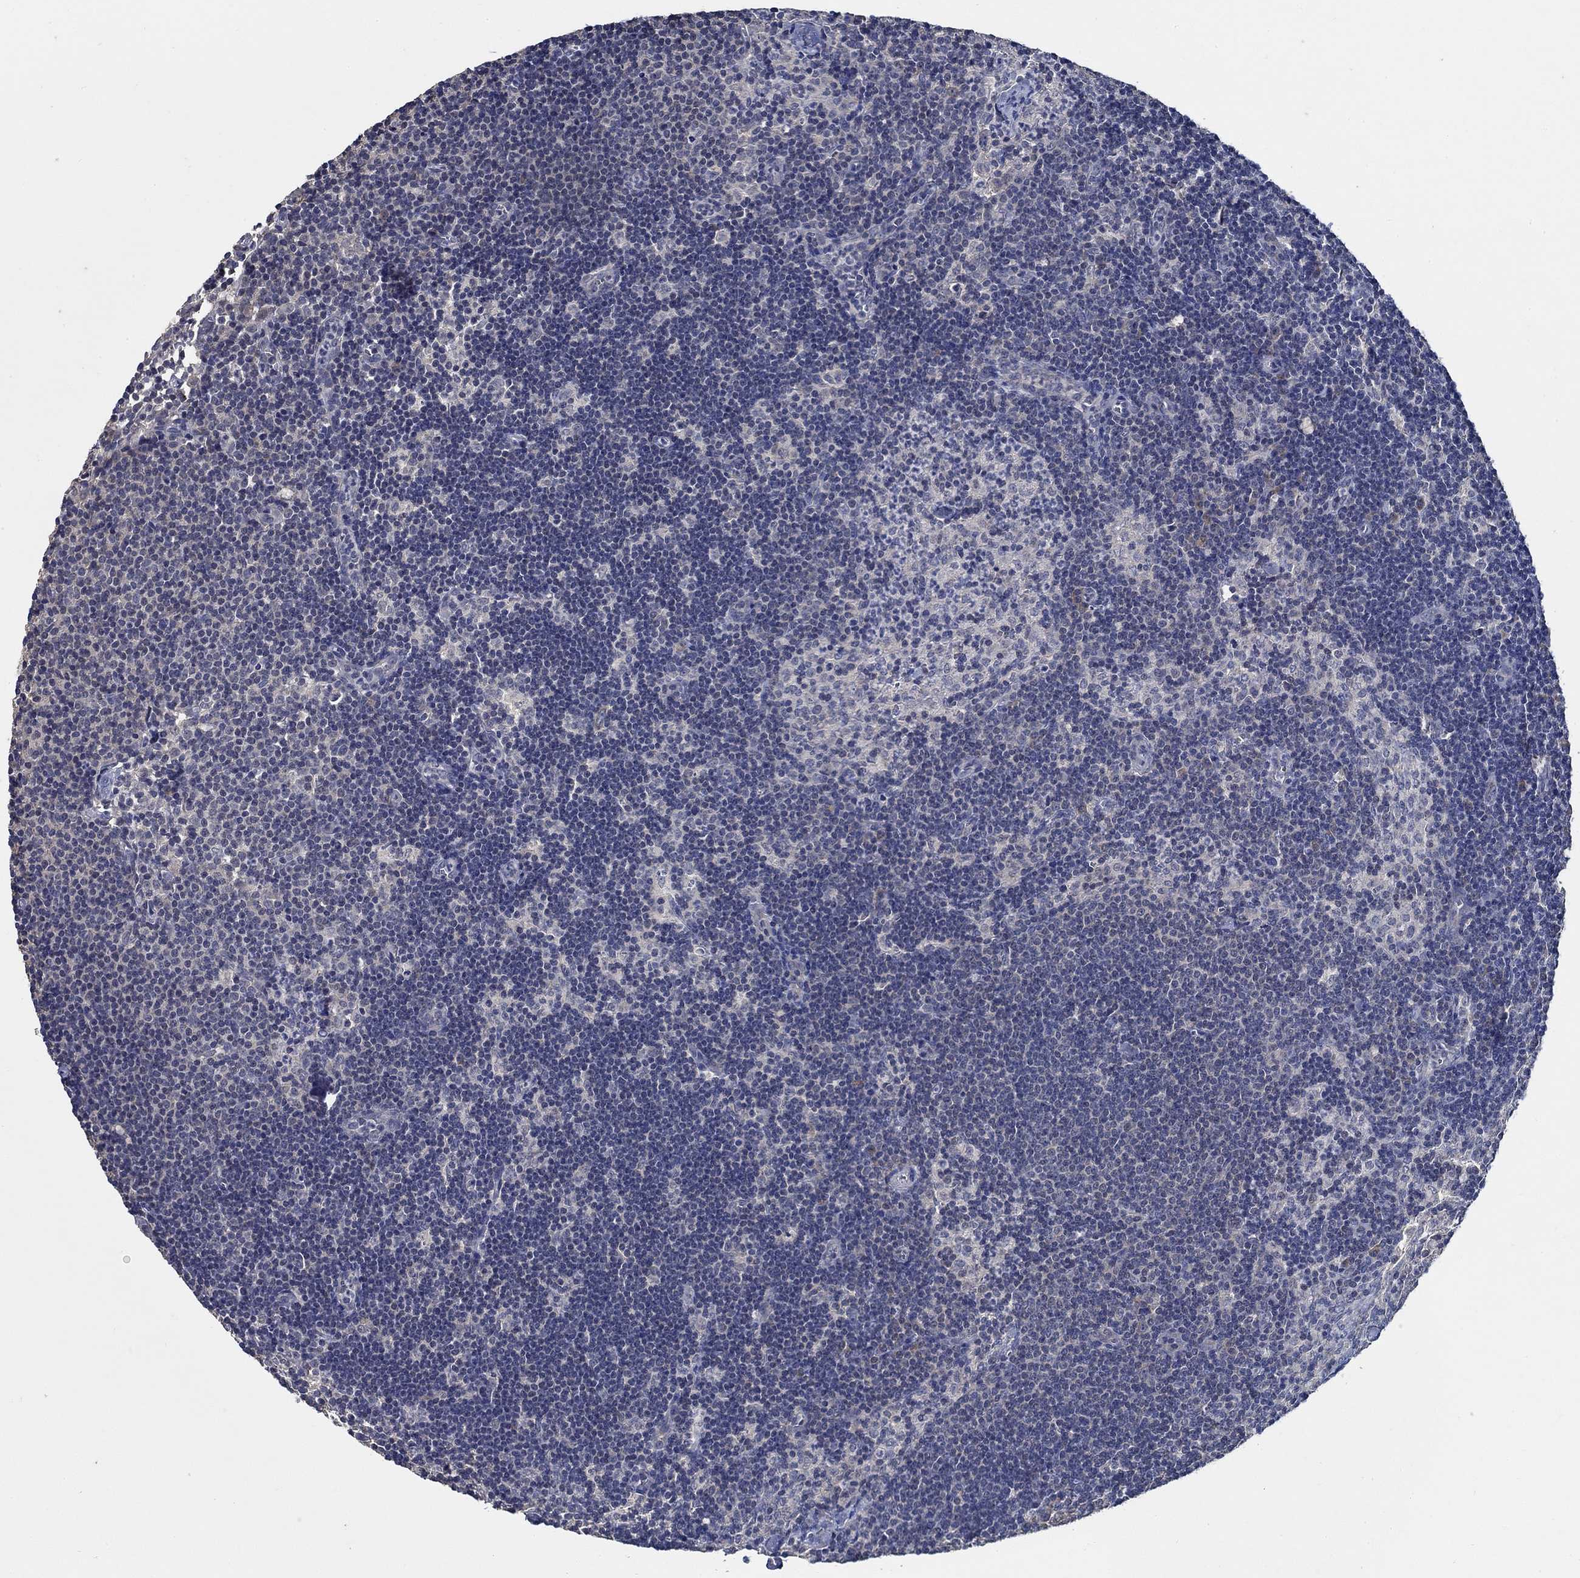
{"staining": {"intensity": "negative", "quantity": "none", "location": "none"}, "tissue": "lymph node", "cell_type": "Germinal center cells", "image_type": "normal", "snomed": [{"axis": "morphology", "description": "Normal tissue, NOS"}, {"axis": "topography", "description": "Lymph node"}], "caption": "DAB immunohistochemical staining of normal lymph node reveals no significant positivity in germinal center cells.", "gene": "WDR53", "patient": {"sex": "female", "age": 34}}